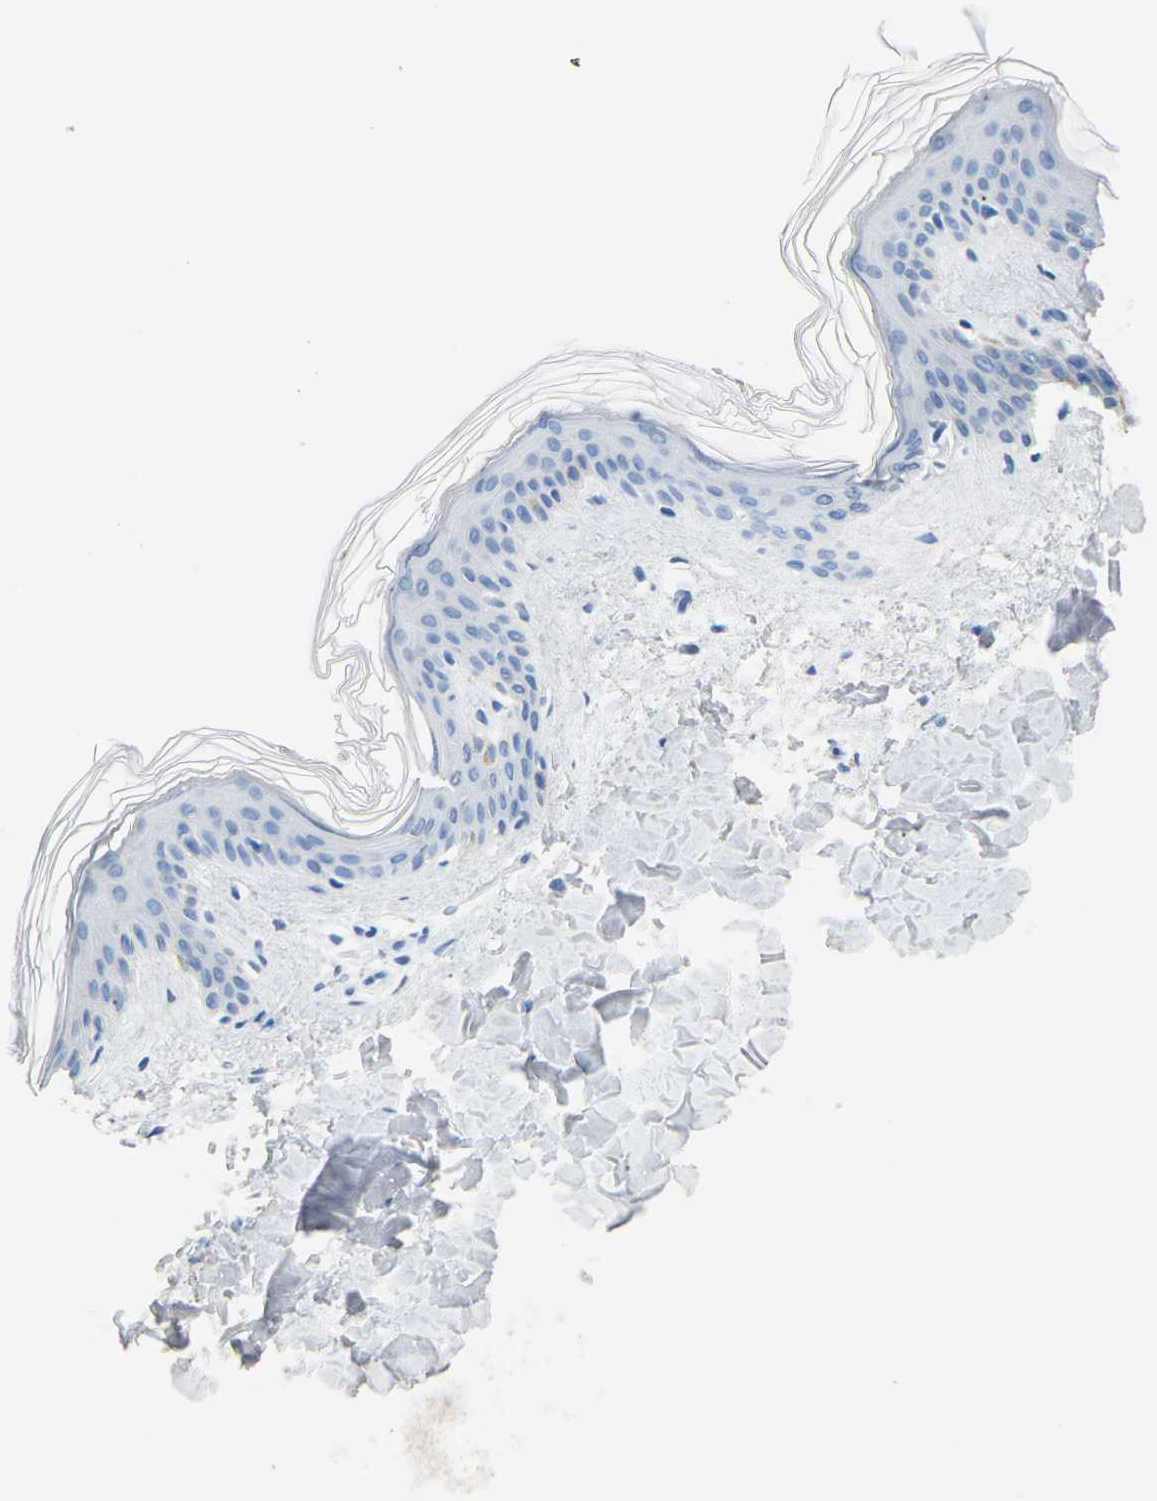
{"staining": {"intensity": "negative", "quantity": "none", "location": "none"}, "tissue": "skin", "cell_type": "Fibroblasts", "image_type": "normal", "snomed": [{"axis": "morphology", "description": "Normal tissue, NOS"}, {"axis": "topography", "description": "Skin"}], "caption": "DAB (3,3'-diaminobenzidine) immunohistochemical staining of normal skin shows no significant staining in fibroblasts.", "gene": "CTAG1A", "patient": {"sex": "female", "age": 41}}